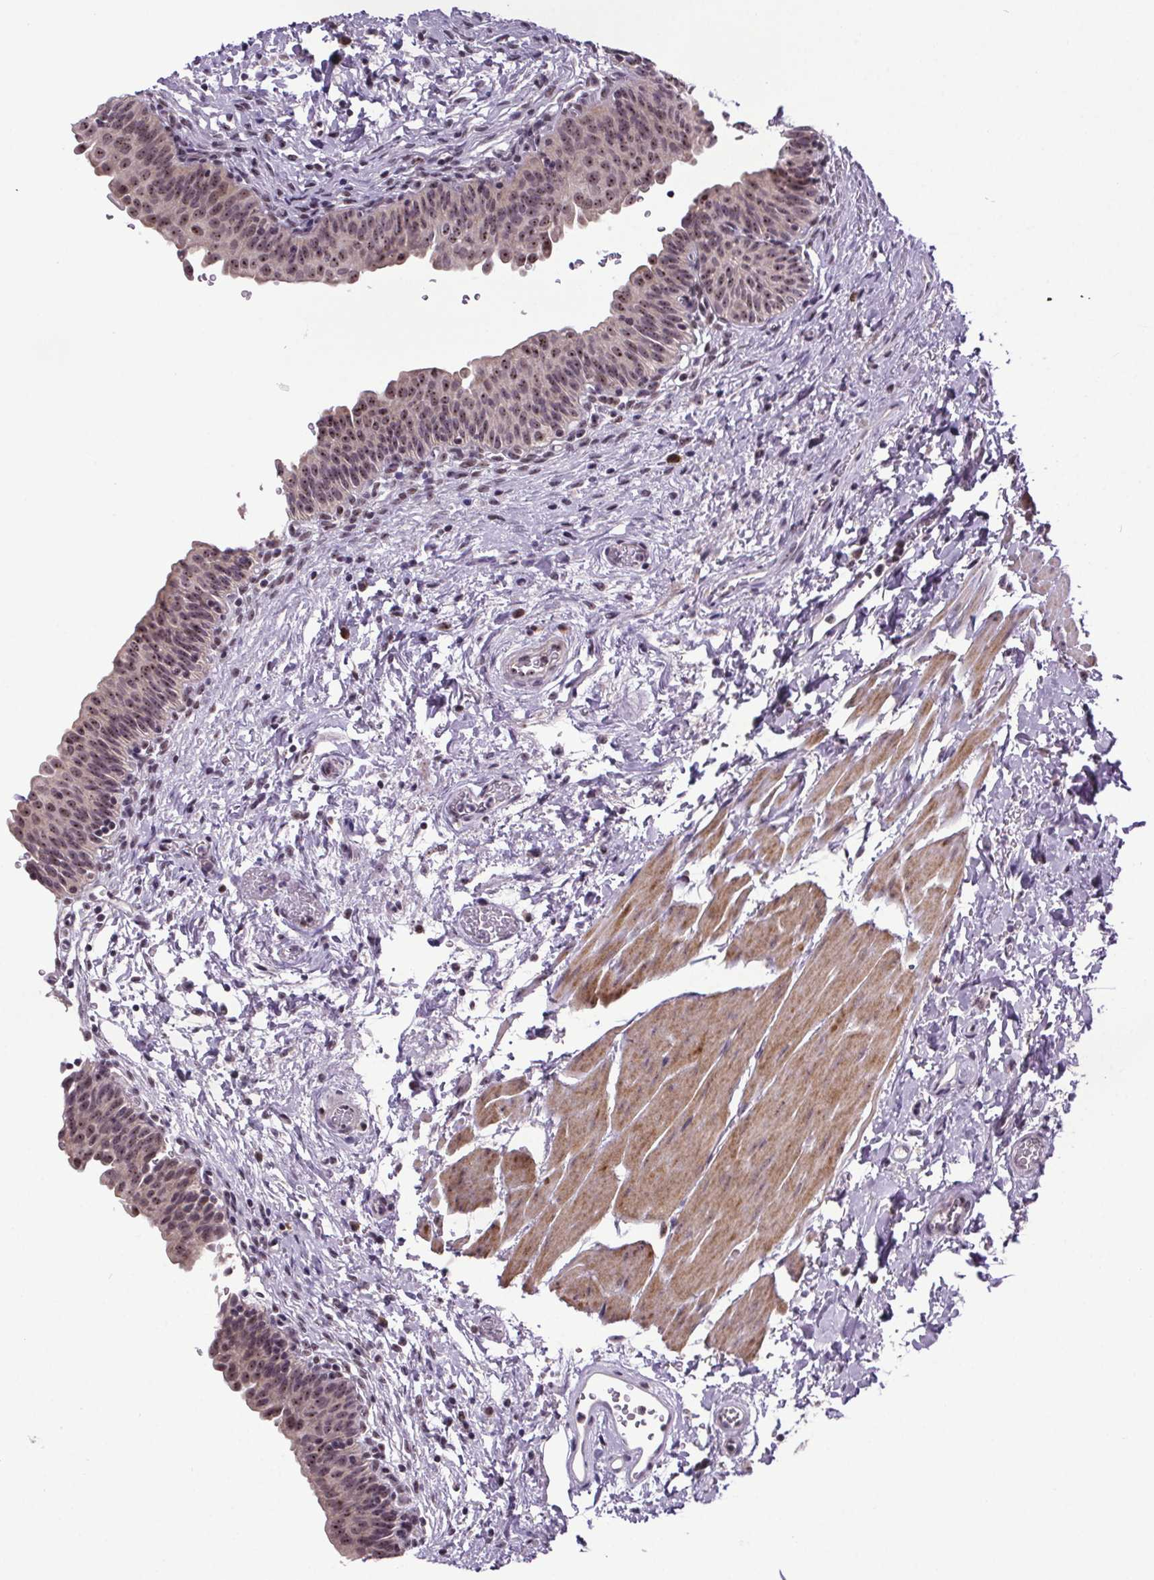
{"staining": {"intensity": "moderate", "quantity": "25%-75%", "location": "nuclear"}, "tissue": "urinary bladder", "cell_type": "Urothelial cells", "image_type": "normal", "snomed": [{"axis": "morphology", "description": "Normal tissue, NOS"}, {"axis": "topography", "description": "Urinary bladder"}], "caption": "Urinary bladder stained with DAB (3,3'-diaminobenzidine) immunohistochemistry (IHC) displays medium levels of moderate nuclear positivity in about 25%-75% of urothelial cells.", "gene": "ATMIN", "patient": {"sex": "male", "age": 56}}